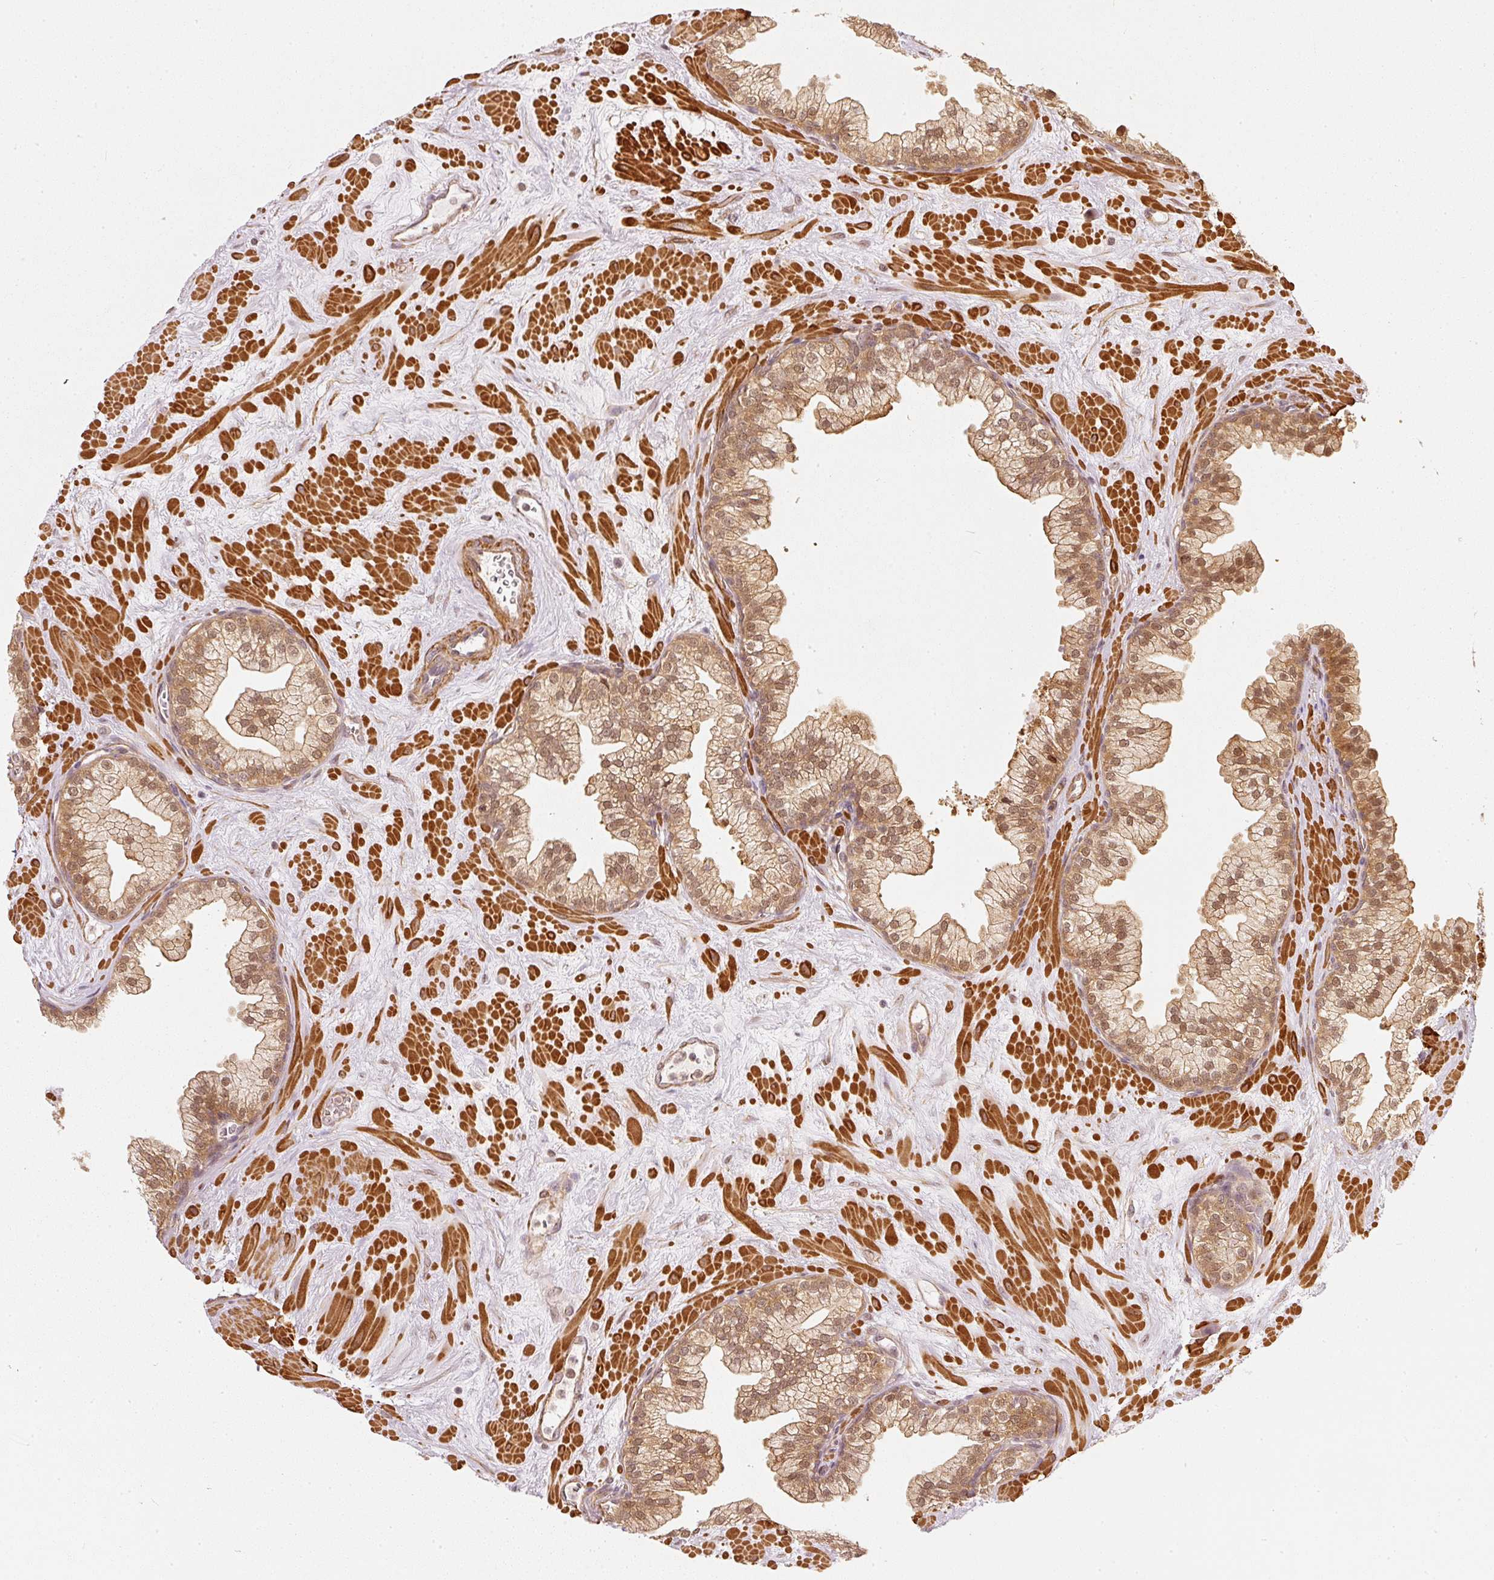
{"staining": {"intensity": "moderate", "quantity": ">75%", "location": "cytoplasmic/membranous,nuclear"}, "tissue": "prostate", "cell_type": "Glandular cells", "image_type": "normal", "snomed": [{"axis": "morphology", "description": "Normal tissue, NOS"}, {"axis": "topography", "description": "Prostate"}, {"axis": "topography", "description": "Peripheral nerve tissue"}], "caption": "DAB (3,3'-diaminobenzidine) immunohistochemical staining of benign human prostate demonstrates moderate cytoplasmic/membranous,nuclear protein expression in approximately >75% of glandular cells. (DAB (3,3'-diaminobenzidine) = brown stain, brightfield microscopy at high magnification).", "gene": "PSMD1", "patient": {"sex": "male", "age": 61}}